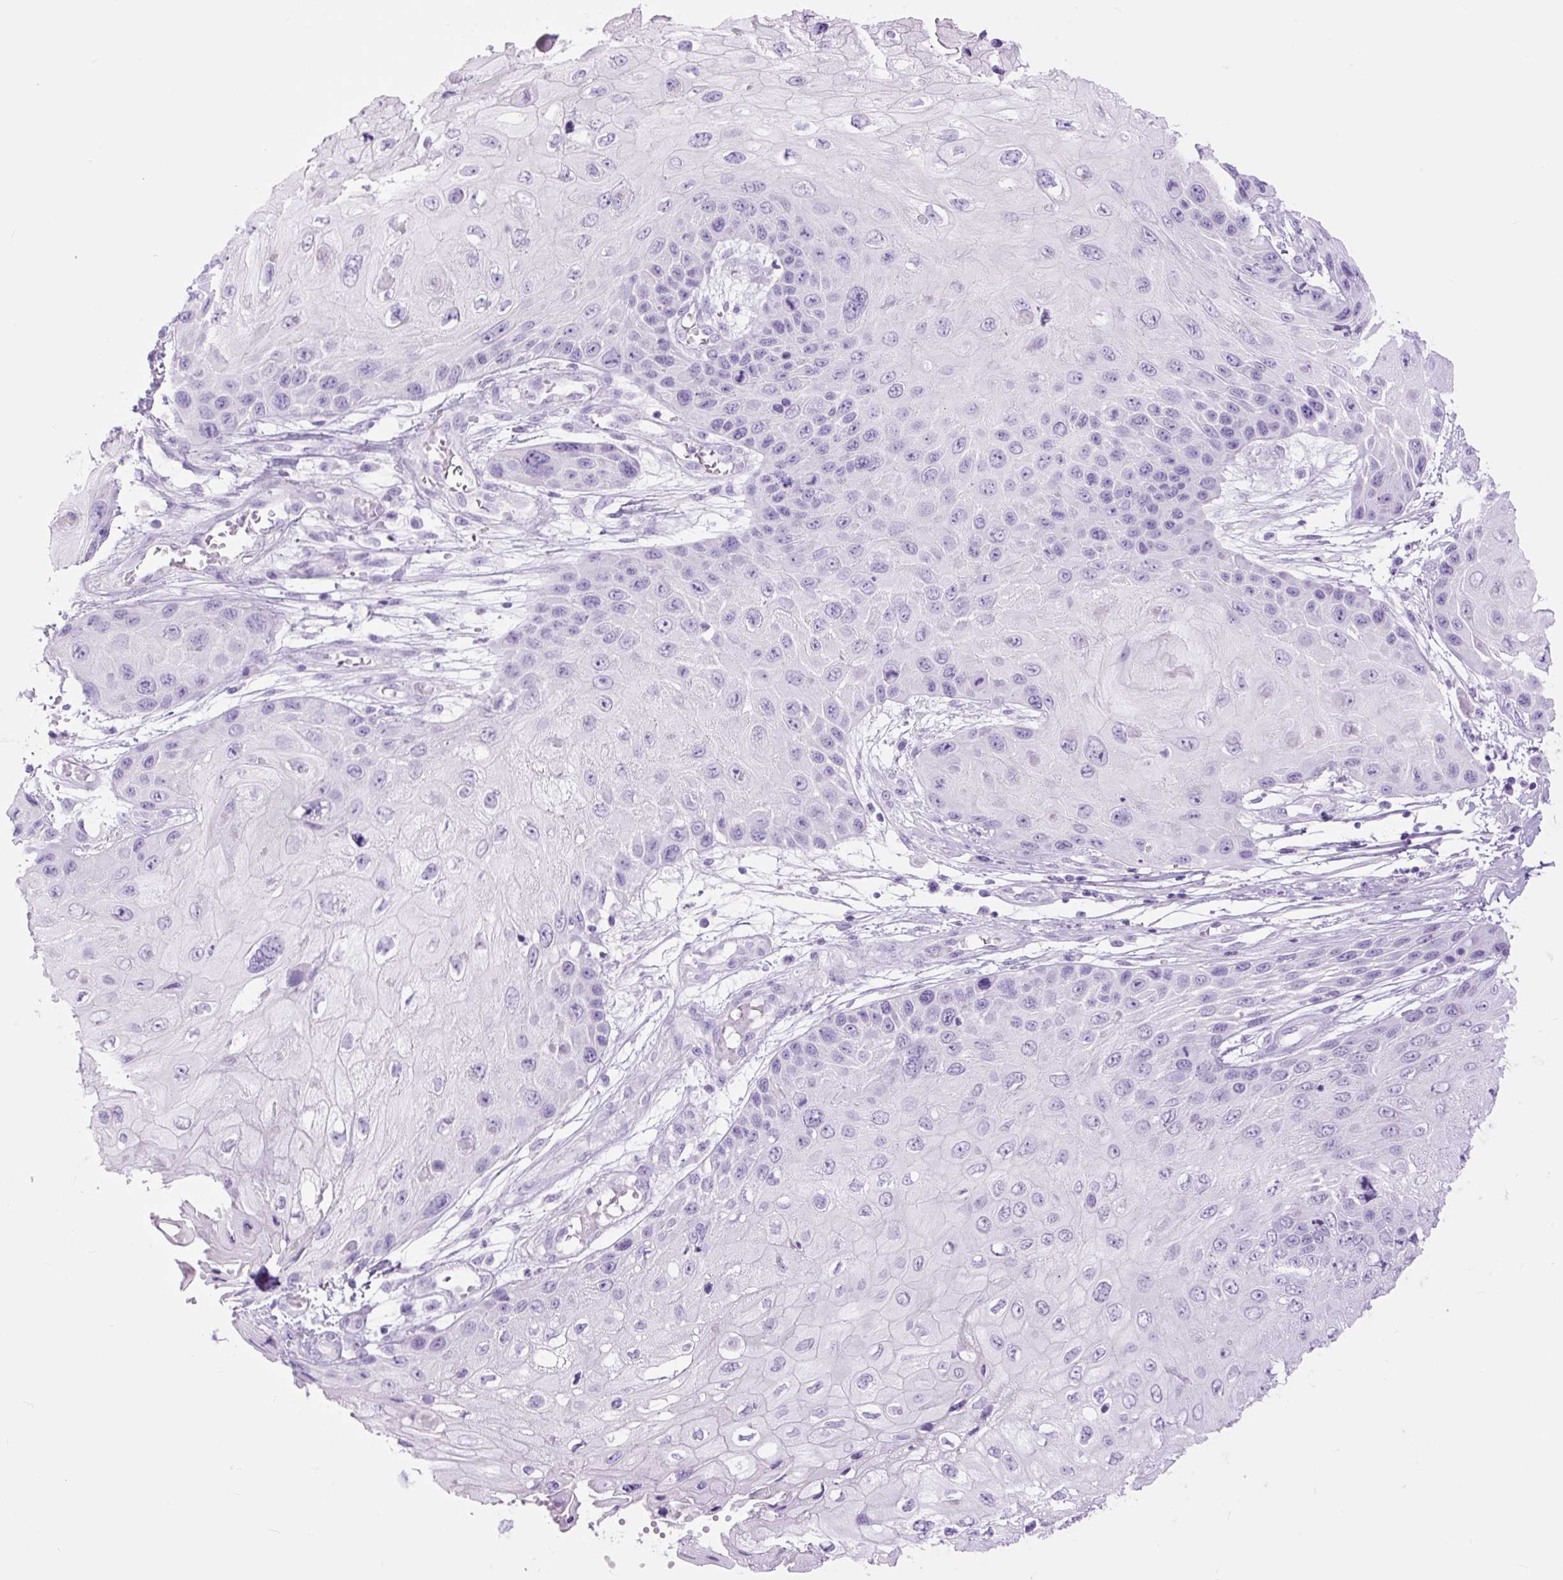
{"staining": {"intensity": "negative", "quantity": "none", "location": "none"}, "tissue": "skin cancer", "cell_type": "Tumor cells", "image_type": "cancer", "snomed": [{"axis": "morphology", "description": "Squamous cell carcinoma, NOS"}, {"axis": "topography", "description": "Skin"}, {"axis": "topography", "description": "Vulva"}], "caption": "Immunohistochemistry (IHC) of human squamous cell carcinoma (skin) shows no expression in tumor cells. (DAB (3,3'-diaminobenzidine) immunohistochemistry (IHC) visualized using brightfield microscopy, high magnification).", "gene": "TFF2", "patient": {"sex": "female", "age": 44}}